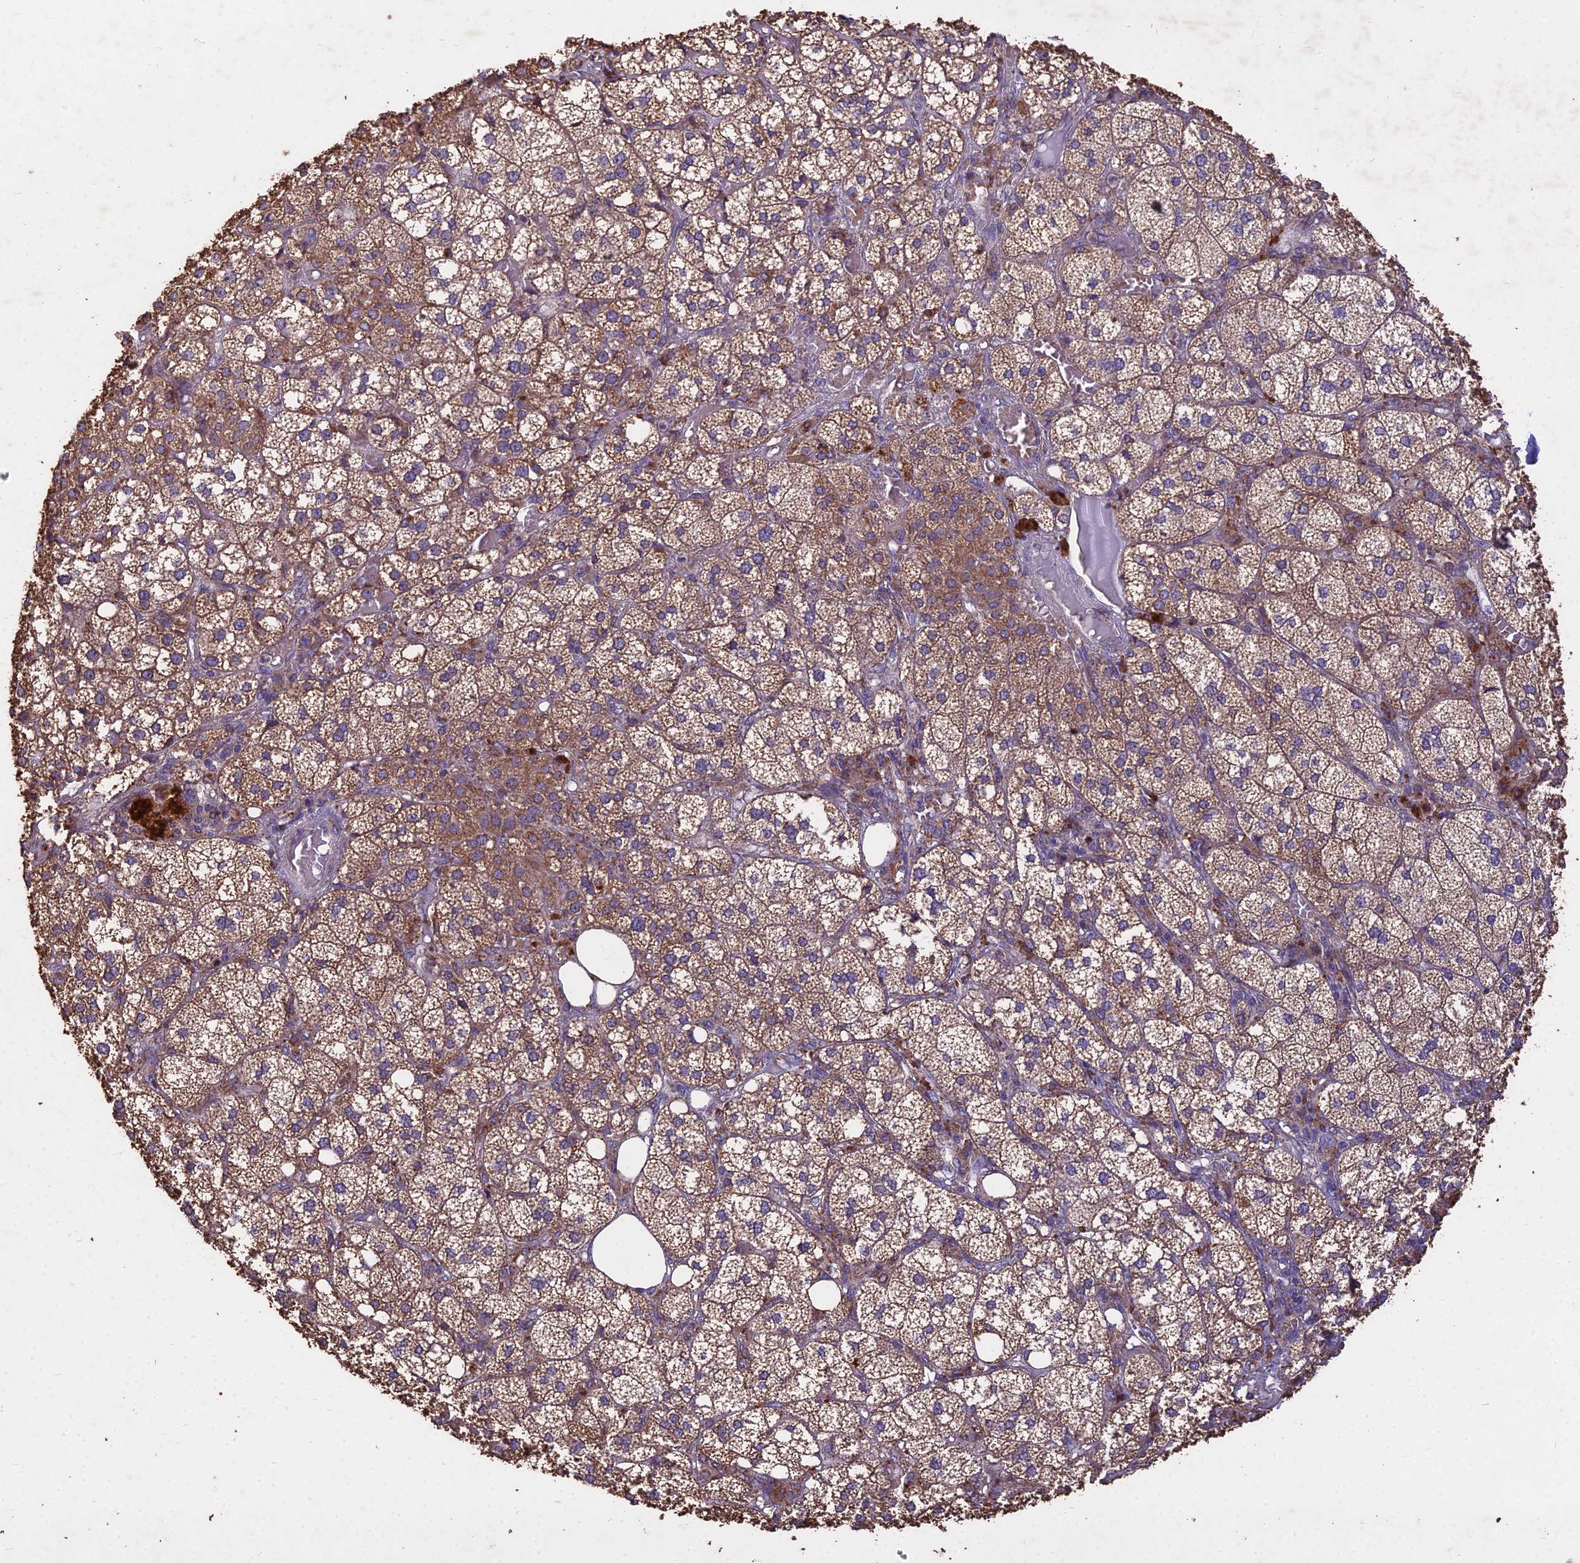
{"staining": {"intensity": "moderate", "quantity": ">75%", "location": "cytoplasmic/membranous"}, "tissue": "adrenal gland", "cell_type": "Glandular cells", "image_type": "normal", "snomed": [{"axis": "morphology", "description": "Normal tissue, NOS"}, {"axis": "topography", "description": "Adrenal gland"}], "caption": "An image of human adrenal gland stained for a protein reveals moderate cytoplasmic/membranous brown staining in glandular cells. (Brightfield microscopy of DAB IHC at high magnification).", "gene": "CEMIP2", "patient": {"sex": "female", "age": 61}}